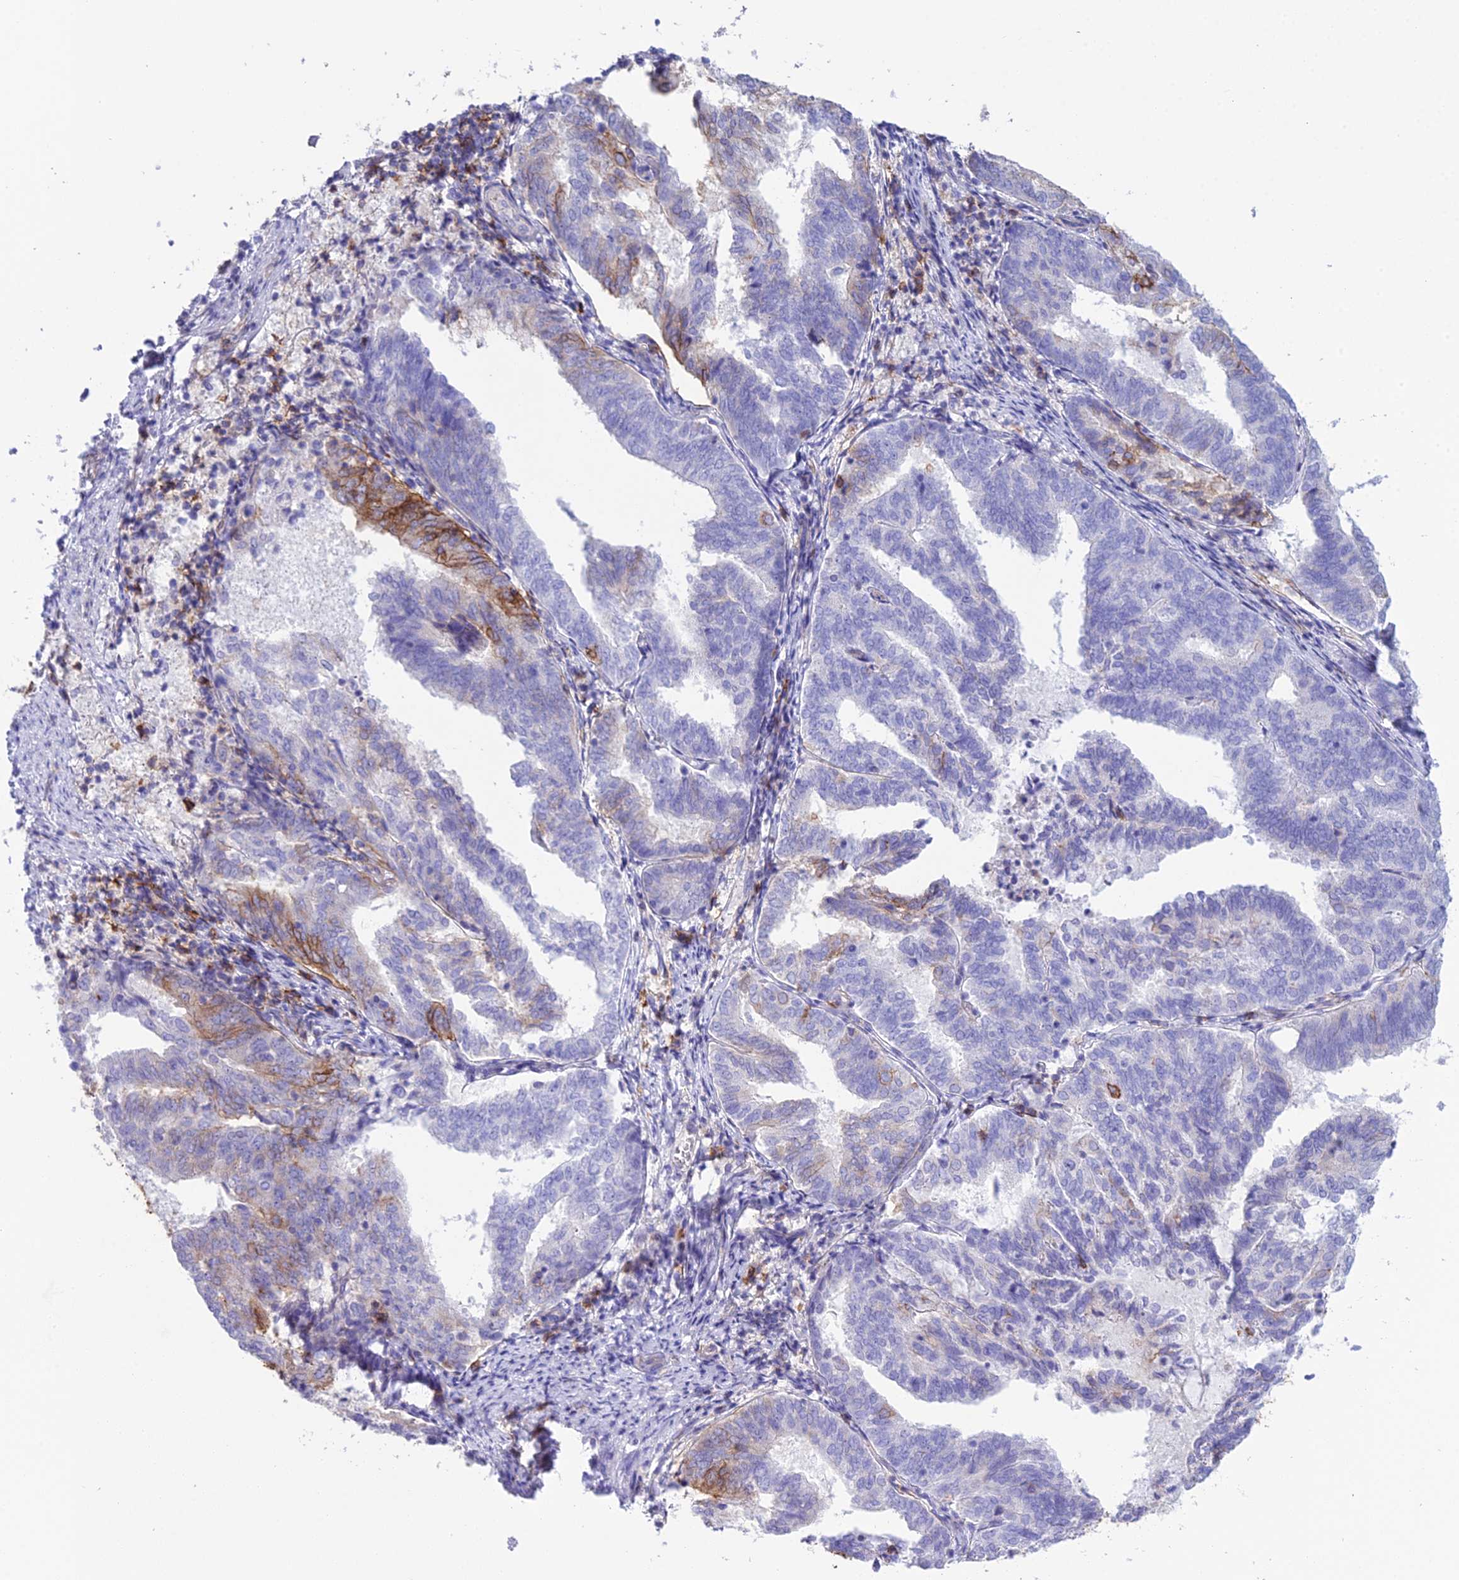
{"staining": {"intensity": "moderate", "quantity": "<25%", "location": "cytoplasmic/membranous"}, "tissue": "endometrial cancer", "cell_type": "Tumor cells", "image_type": "cancer", "snomed": [{"axis": "morphology", "description": "Adenocarcinoma, NOS"}, {"axis": "topography", "description": "Endometrium"}], "caption": "Human endometrial cancer (adenocarcinoma) stained with a brown dye demonstrates moderate cytoplasmic/membranous positive staining in about <25% of tumor cells.", "gene": "OR1Q1", "patient": {"sex": "female", "age": 80}}